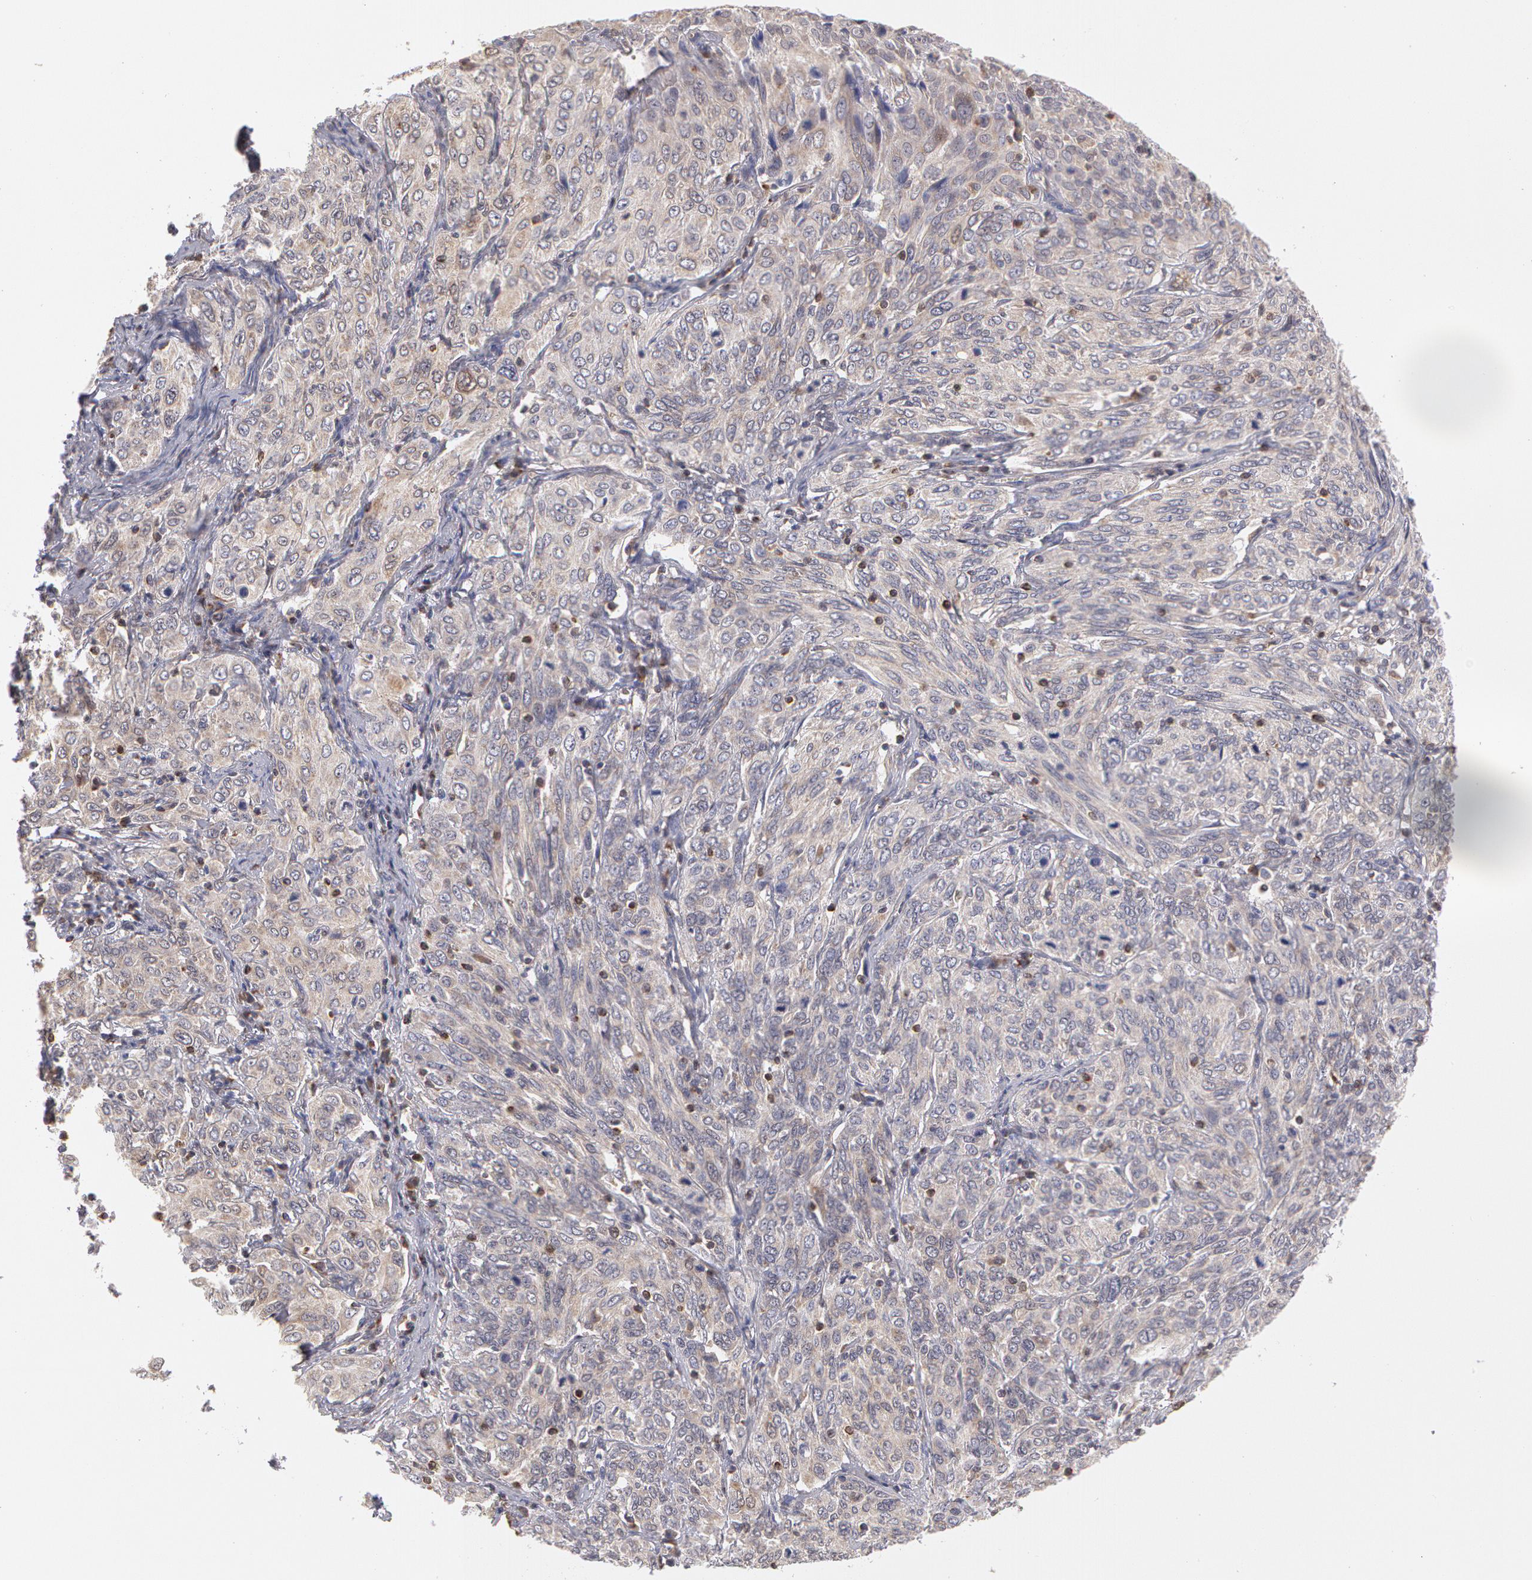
{"staining": {"intensity": "weak", "quantity": ">75%", "location": "cytoplasmic/membranous"}, "tissue": "cervical cancer", "cell_type": "Tumor cells", "image_type": "cancer", "snomed": [{"axis": "morphology", "description": "Squamous cell carcinoma, NOS"}, {"axis": "topography", "description": "Cervix"}], "caption": "This is a histology image of immunohistochemistry (IHC) staining of cervical squamous cell carcinoma, which shows weak staining in the cytoplasmic/membranous of tumor cells.", "gene": "MPST", "patient": {"sex": "female", "age": 38}}